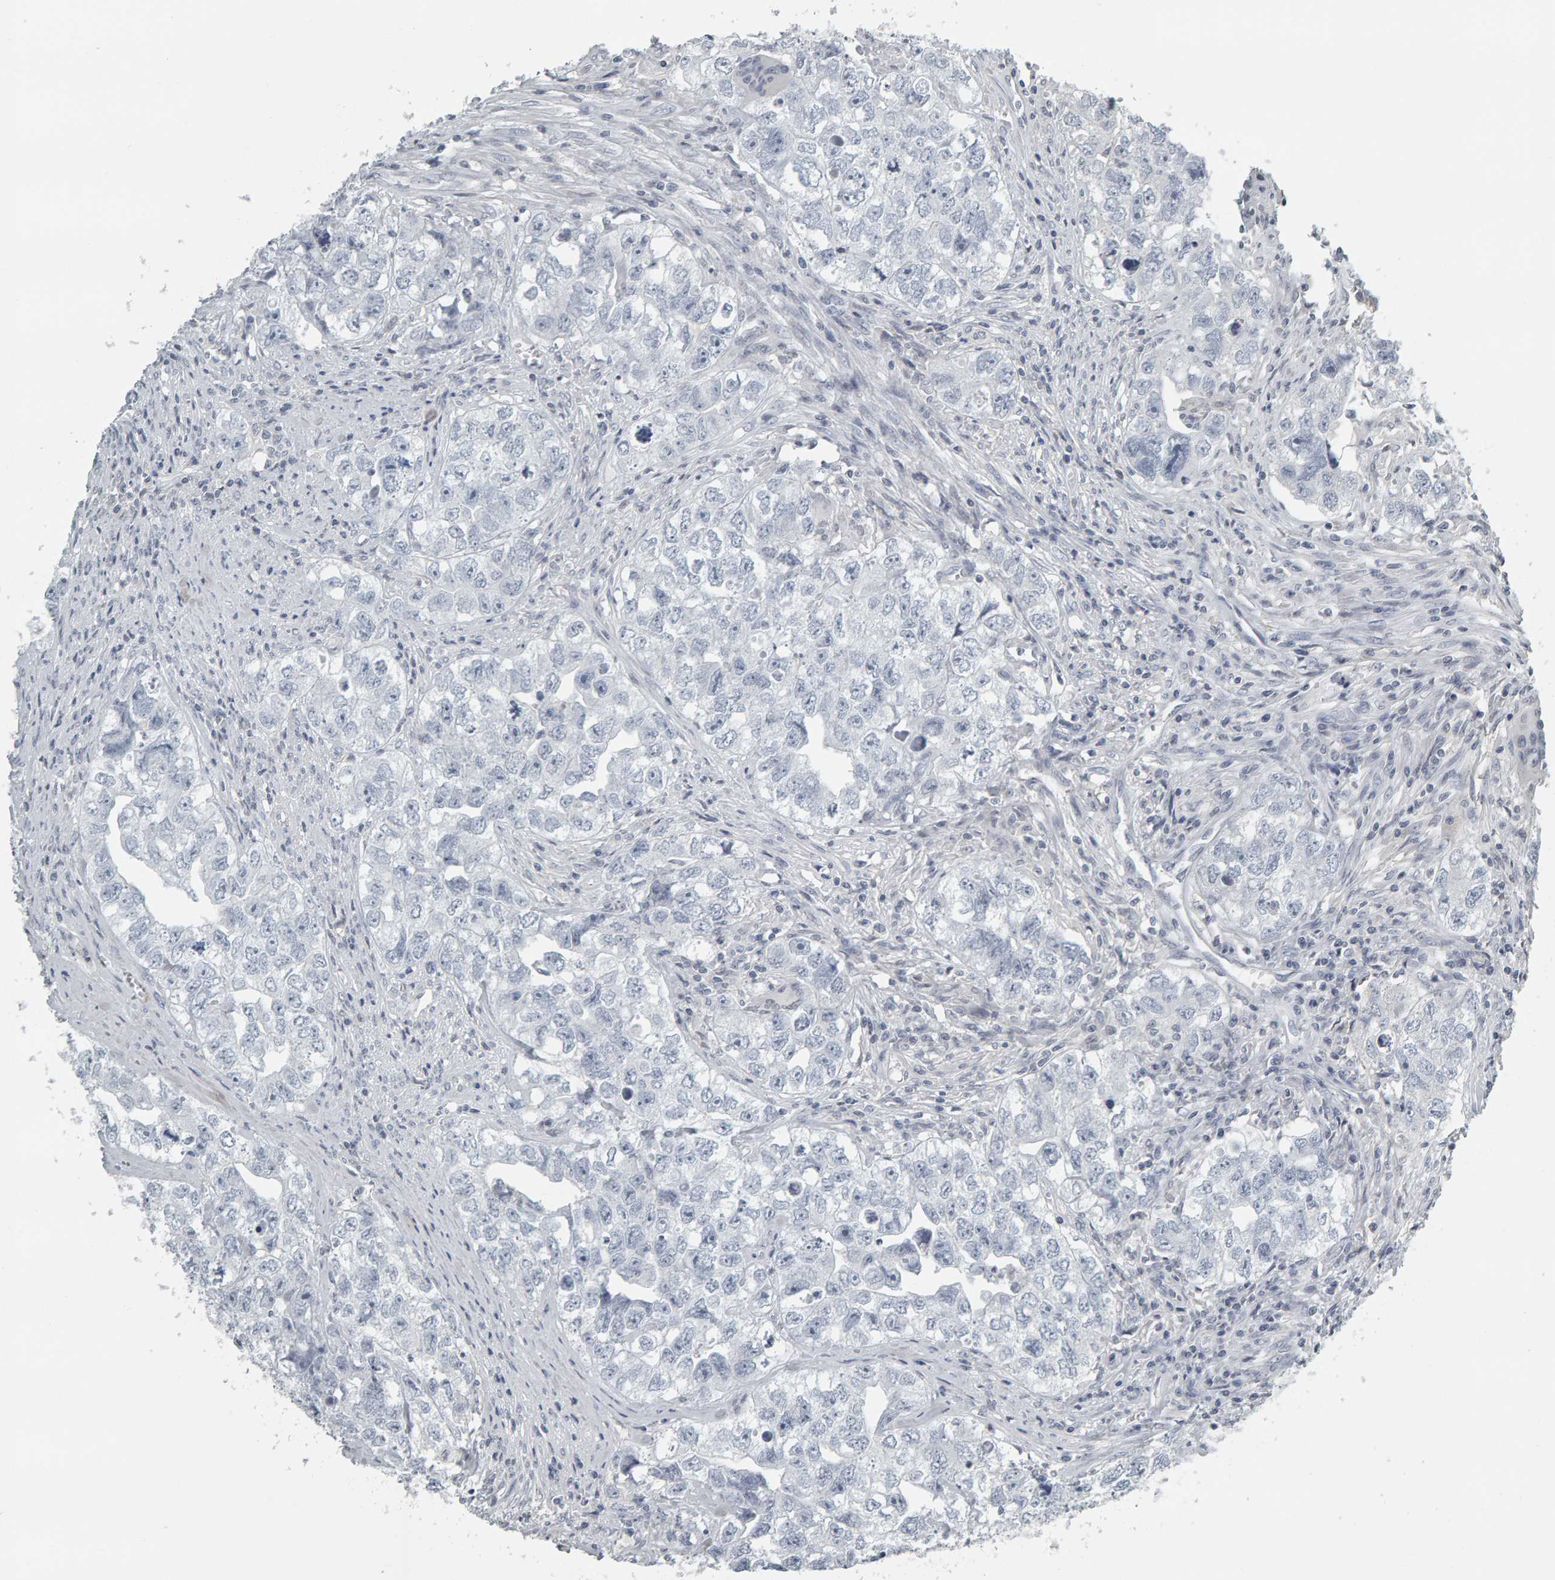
{"staining": {"intensity": "negative", "quantity": "none", "location": "none"}, "tissue": "testis cancer", "cell_type": "Tumor cells", "image_type": "cancer", "snomed": [{"axis": "morphology", "description": "Seminoma, NOS"}, {"axis": "morphology", "description": "Carcinoma, Embryonal, NOS"}, {"axis": "topography", "description": "Testis"}], "caption": "Seminoma (testis) was stained to show a protein in brown. There is no significant expression in tumor cells.", "gene": "PYY", "patient": {"sex": "male", "age": 43}}